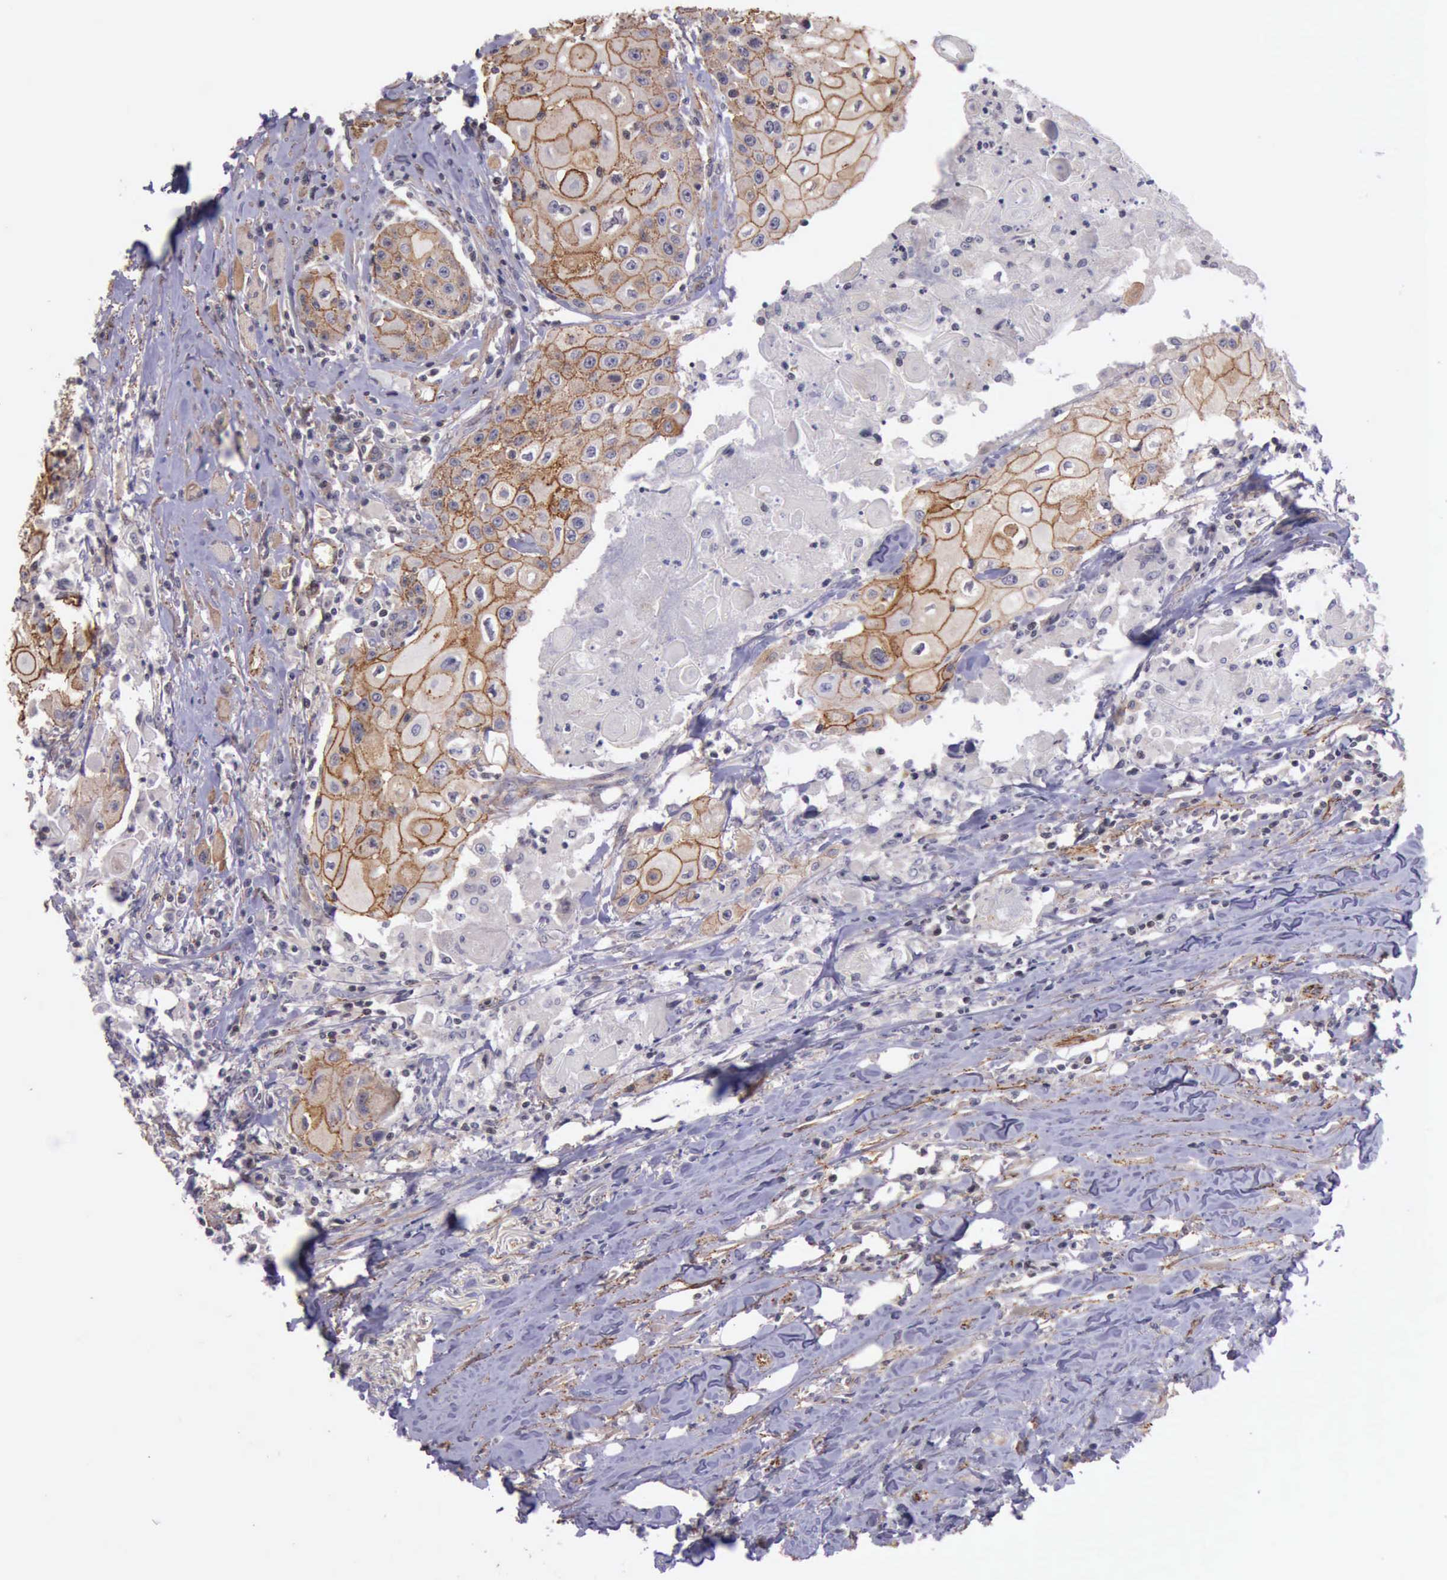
{"staining": {"intensity": "moderate", "quantity": ">75%", "location": "cytoplasmic/membranous"}, "tissue": "head and neck cancer", "cell_type": "Tumor cells", "image_type": "cancer", "snomed": [{"axis": "morphology", "description": "Squamous cell carcinoma, NOS"}, {"axis": "topography", "description": "Oral tissue"}, {"axis": "topography", "description": "Head-Neck"}], "caption": "An immunohistochemistry (IHC) histopathology image of tumor tissue is shown. Protein staining in brown shows moderate cytoplasmic/membranous positivity in head and neck squamous cell carcinoma within tumor cells. Nuclei are stained in blue.", "gene": "CTNNB1", "patient": {"sex": "female", "age": 82}}